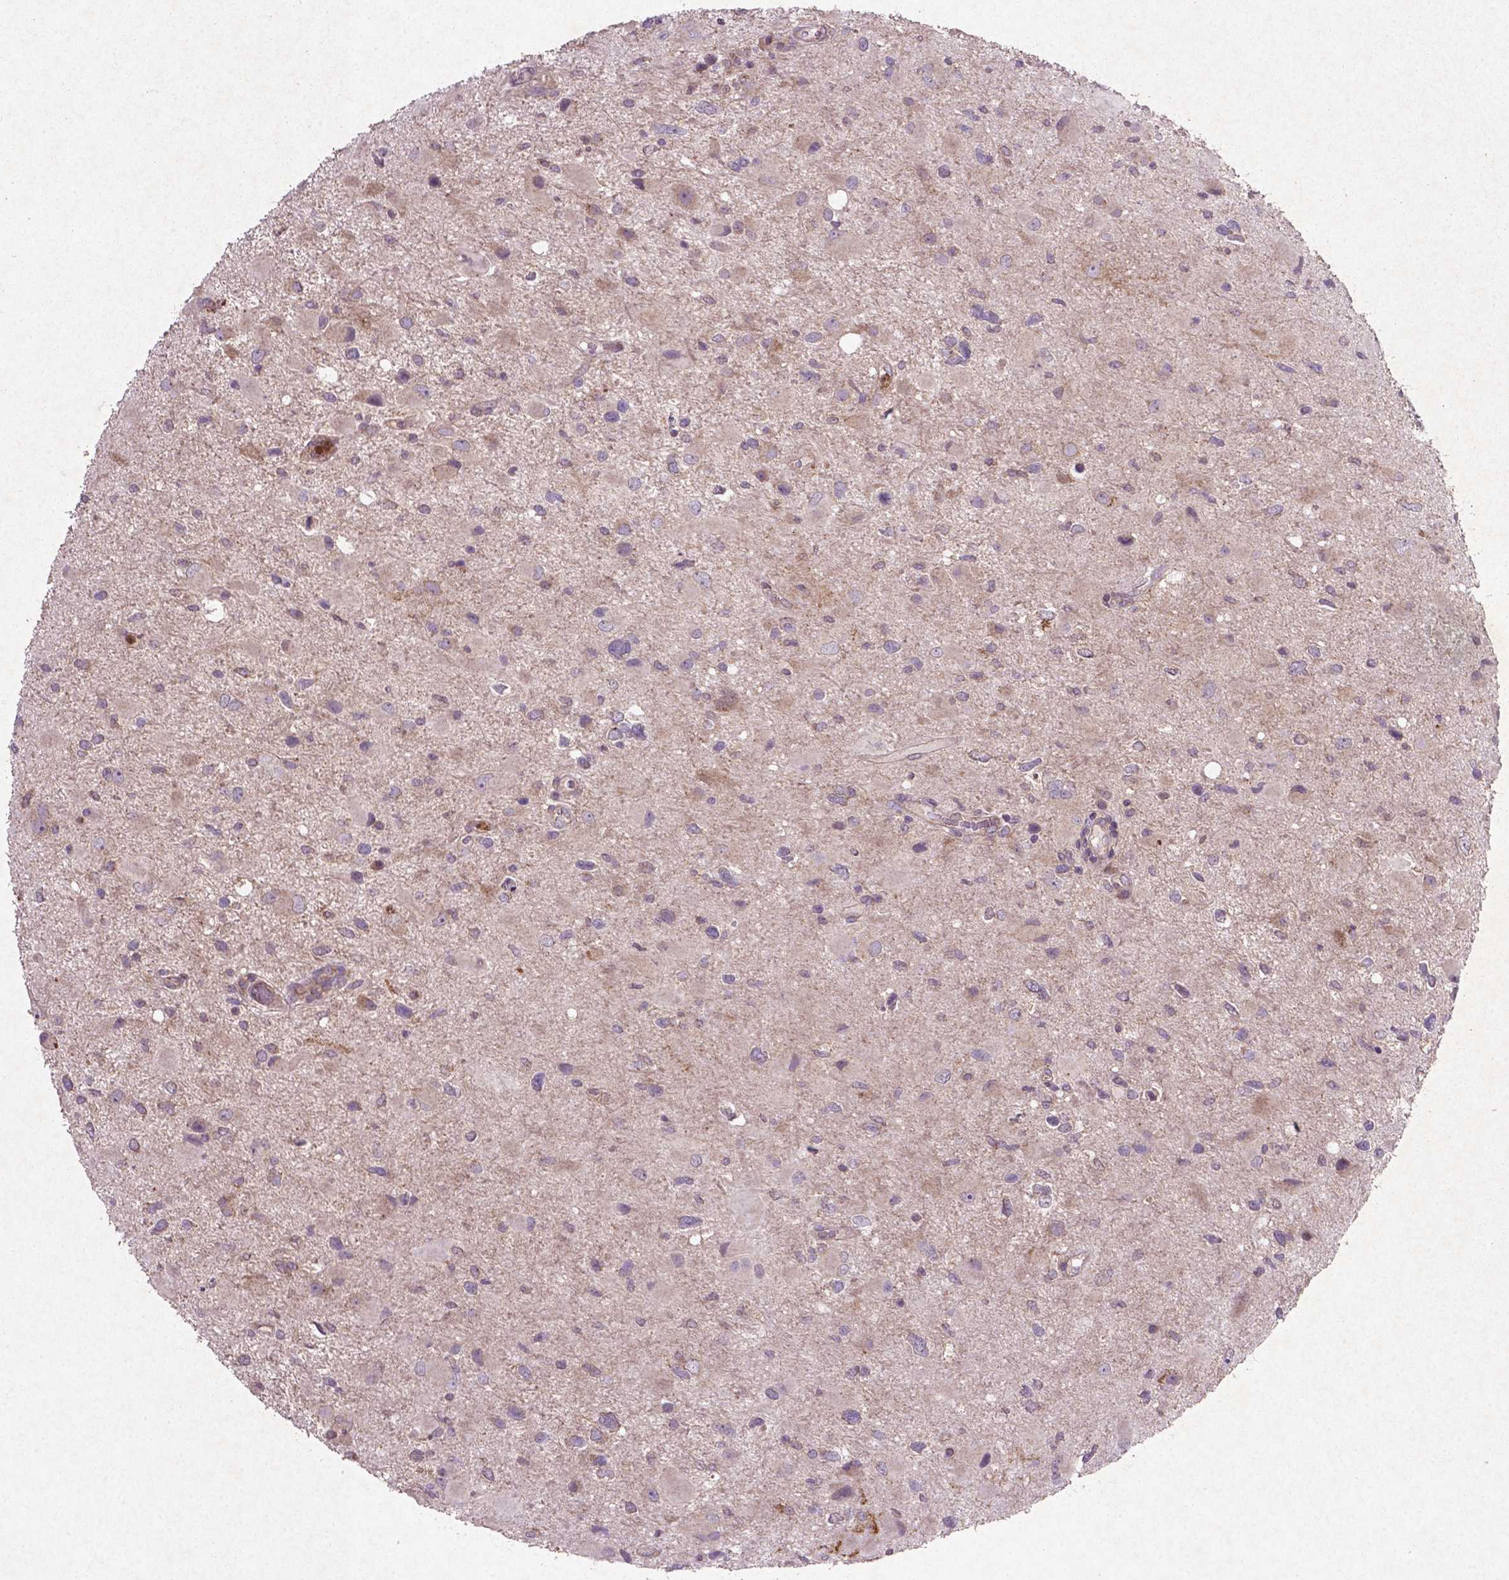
{"staining": {"intensity": "moderate", "quantity": "<25%", "location": "cytoplasmic/membranous"}, "tissue": "glioma", "cell_type": "Tumor cells", "image_type": "cancer", "snomed": [{"axis": "morphology", "description": "Glioma, malignant, Low grade"}, {"axis": "topography", "description": "Brain"}], "caption": "A histopathology image showing moderate cytoplasmic/membranous staining in about <25% of tumor cells in malignant low-grade glioma, as visualized by brown immunohistochemical staining.", "gene": "MTOR", "patient": {"sex": "female", "age": 32}}